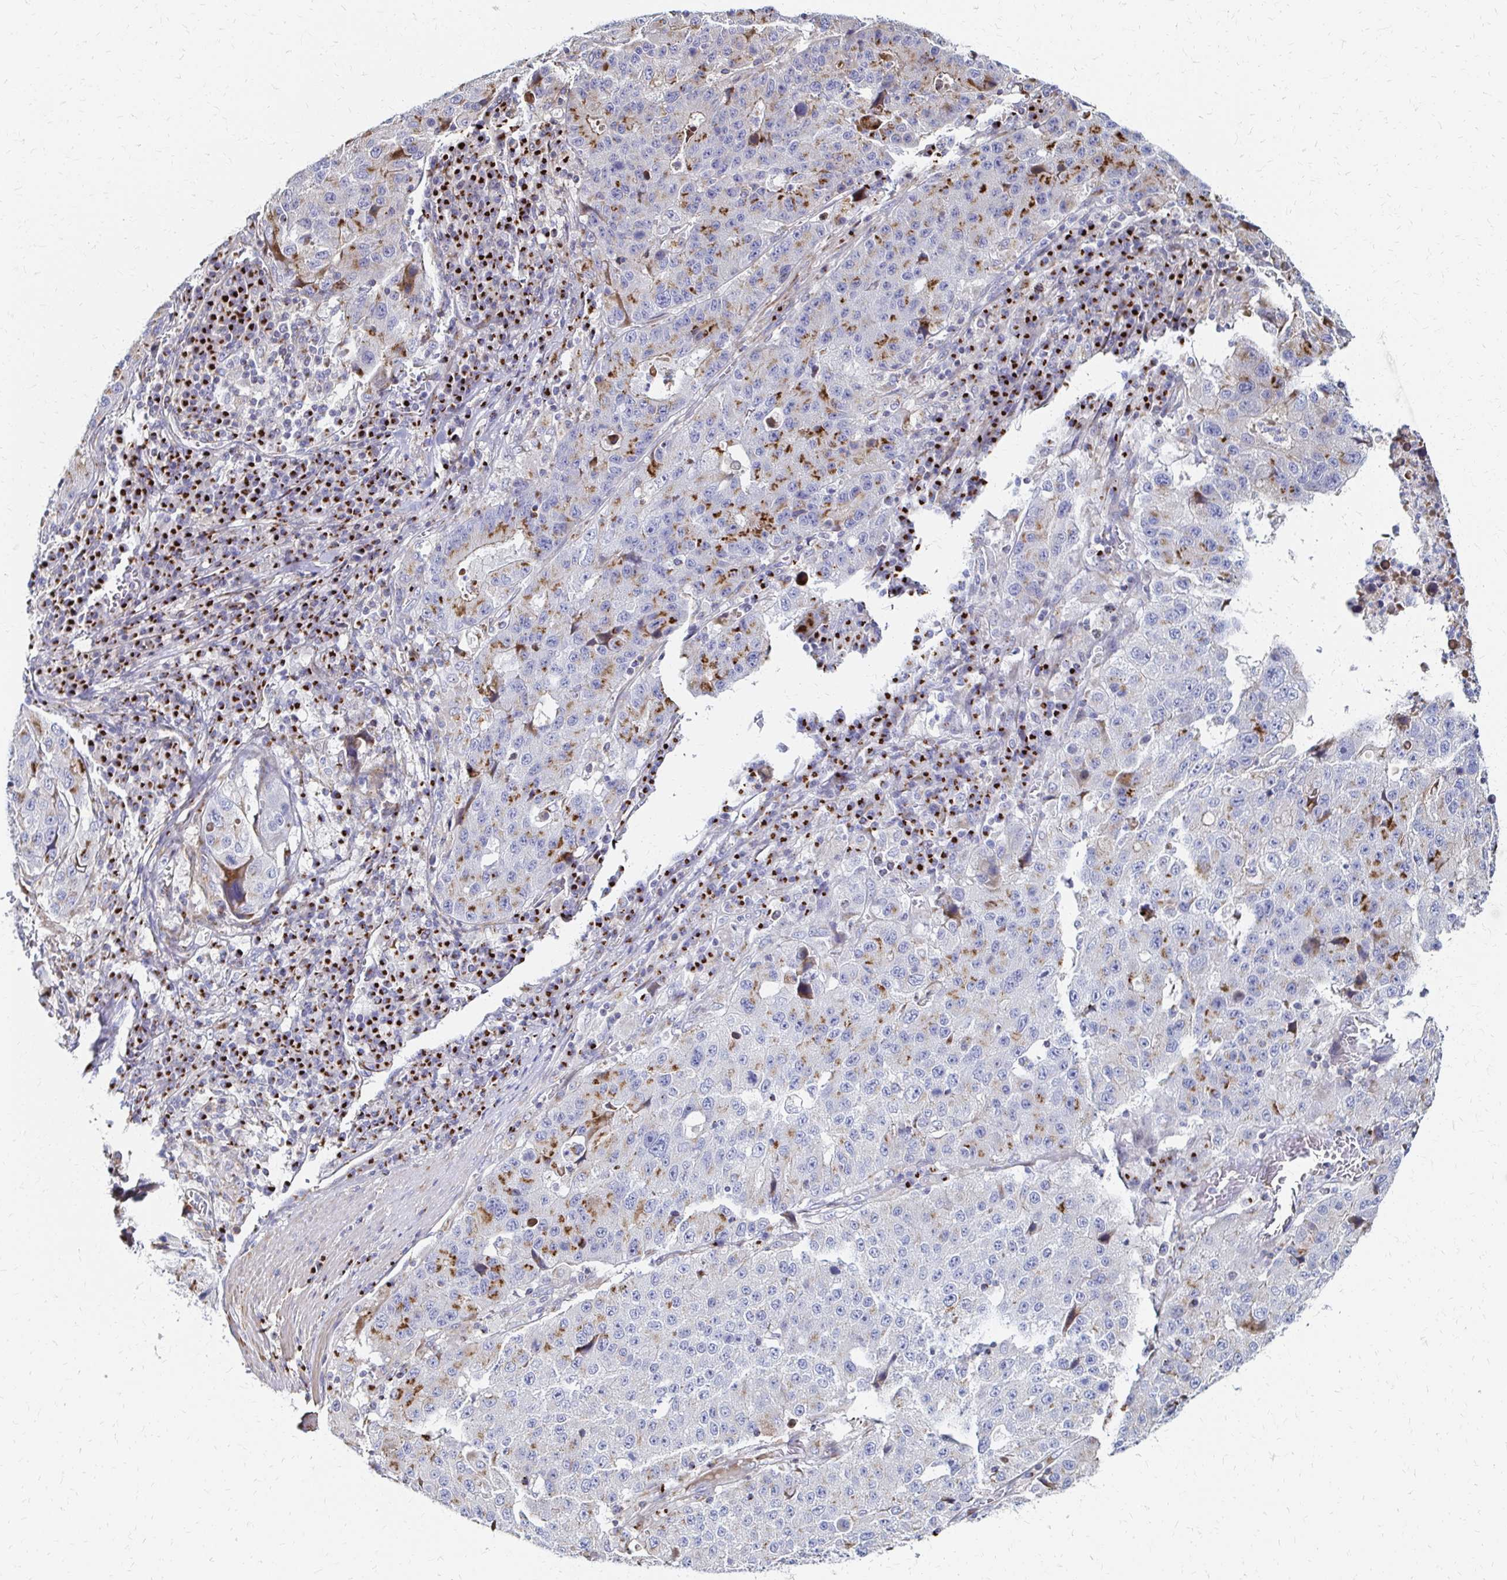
{"staining": {"intensity": "moderate", "quantity": "<25%", "location": "cytoplasmic/membranous"}, "tissue": "stomach cancer", "cell_type": "Tumor cells", "image_type": "cancer", "snomed": [{"axis": "morphology", "description": "Adenocarcinoma, NOS"}, {"axis": "topography", "description": "Stomach"}], "caption": "Adenocarcinoma (stomach) stained for a protein reveals moderate cytoplasmic/membranous positivity in tumor cells.", "gene": "MAN1A1", "patient": {"sex": "male", "age": 71}}